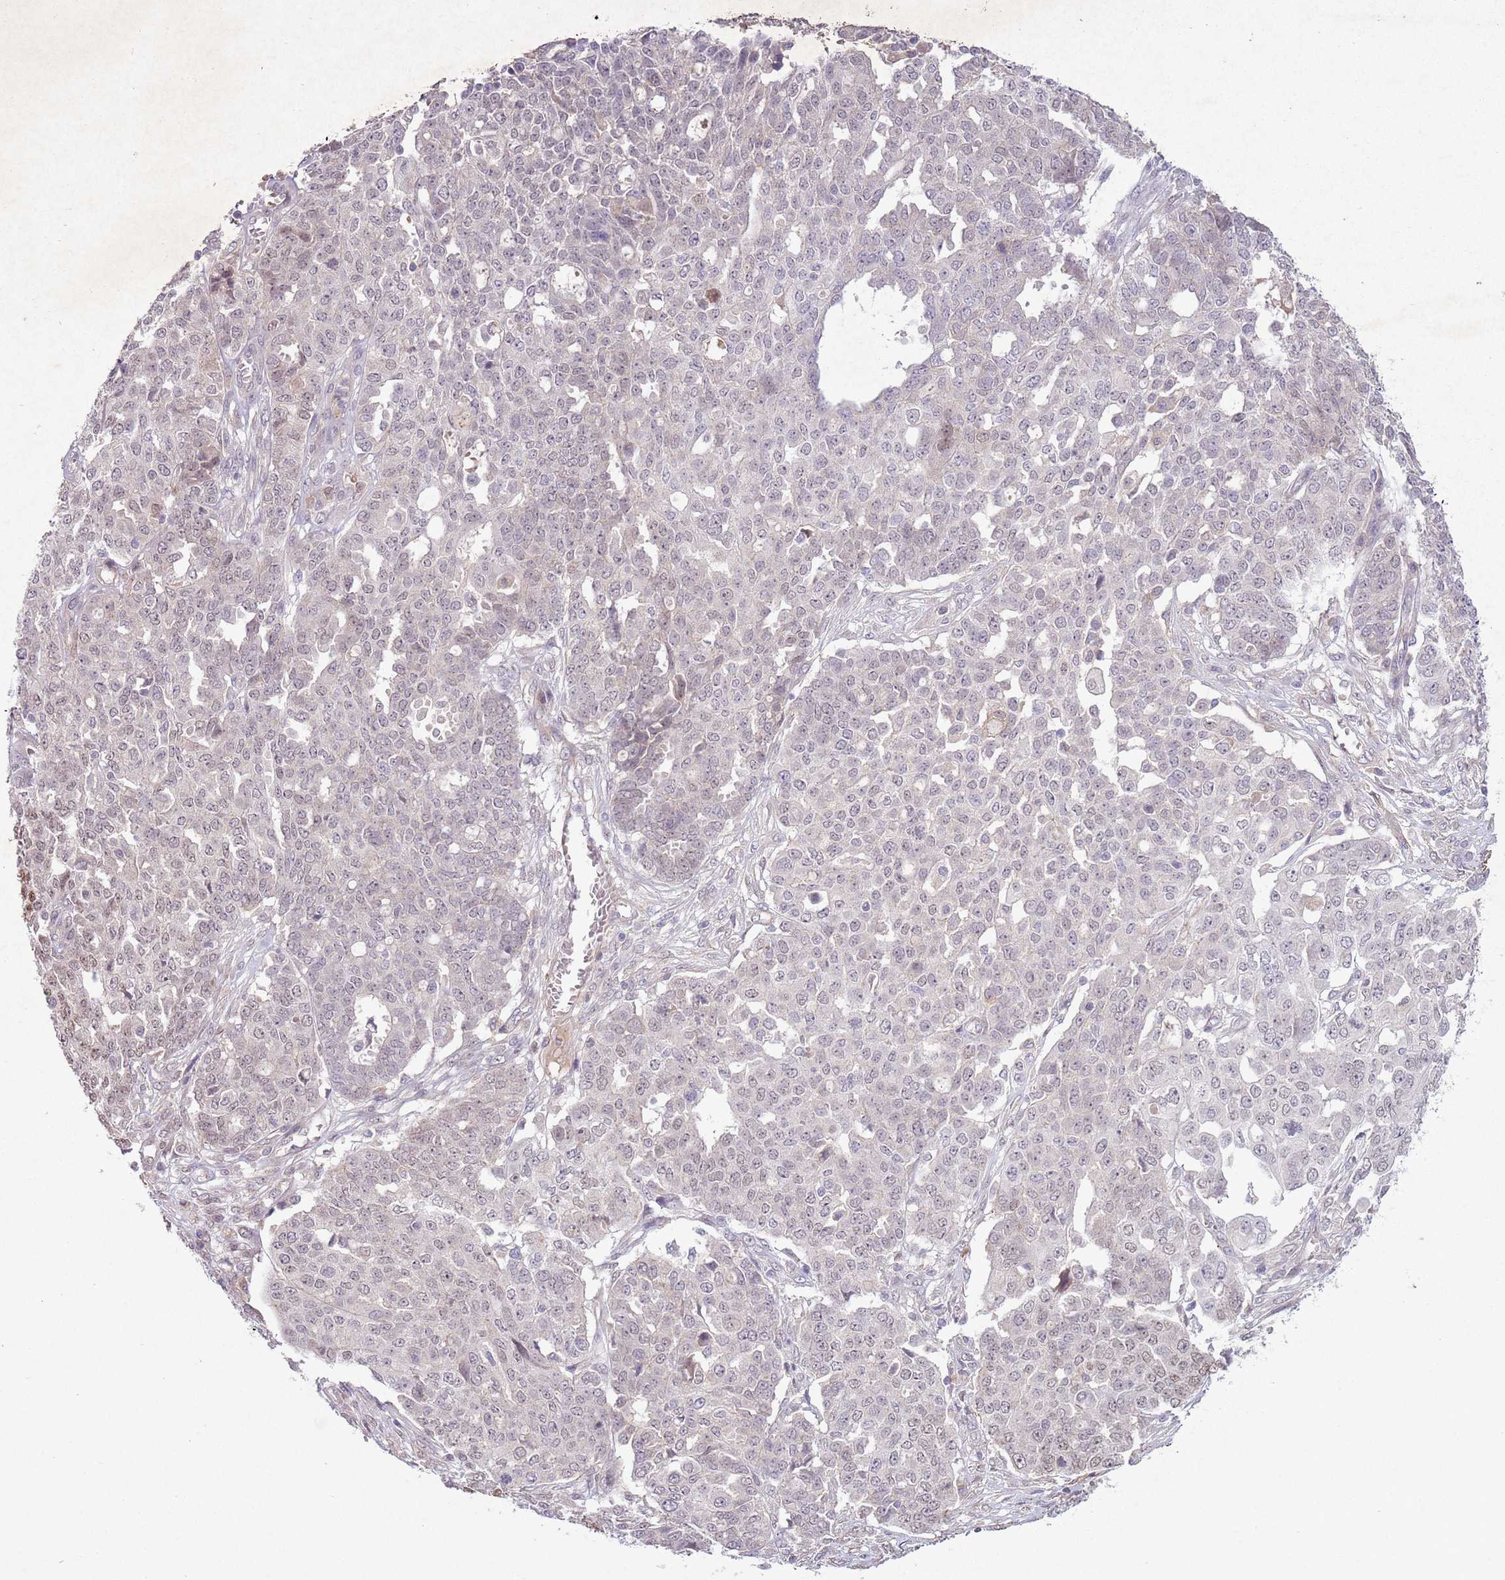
{"staining": {"intensity": "negative", "quantity": "none", "location": "none"}, "tissue": "ovarian cancer", "cell_type": "Tumor cells", "image_type": "cancer", "snomed": [{"axis": "morphology", "description": "Cystadenocarcinoma, serous, NOS"}, {"axis": "topography", "description": "Soft tissue"}, {"axis": "topography", "description": "Ovary"}], "caption": "Serous cystadenocarcinoma (ovarian) was stained to show a protein in brown. There is no significant expression in tumor cells. Nuclei are stained in blue.", "gene": "CCNI", "patient": {"sex": "female", "age": 57}}